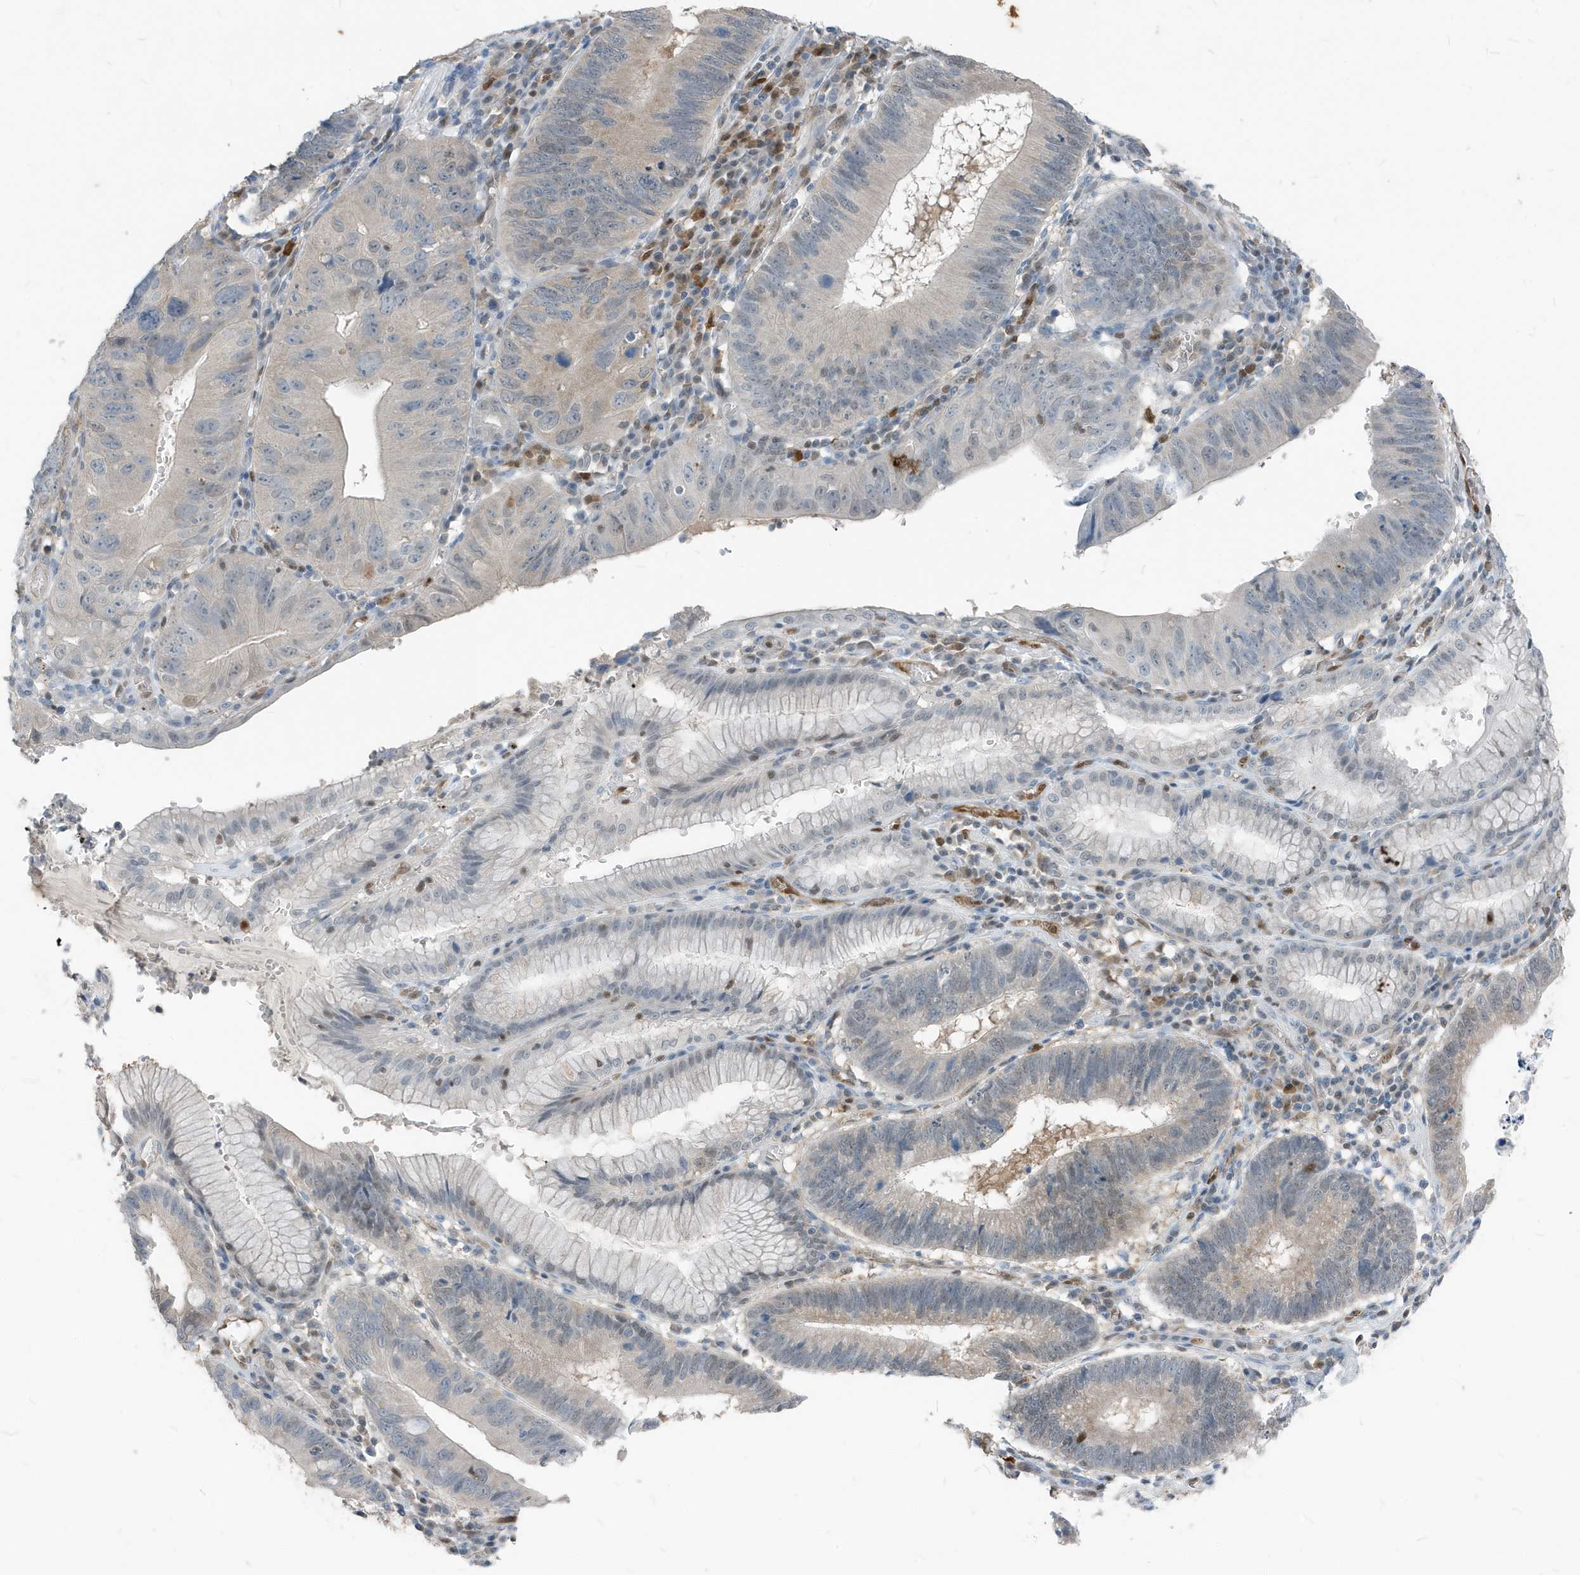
{"staining": {"intensity": "weak", "quantity": "25%-75%", "location": "nuclear"}, "tissue": "stomach cancer", "cell_type": "Tumor cells", "image_type": "cancer", "snomed": [{"axis": "morphology", "description": "Adenocarcinoma, NOS"}, {"axis": "topography", "description": "Stomach"}], "caption": "IHC of stomach cancer displays low levels of weak nuclear positivity in about 25%-75% of tumor cells. (Stains: DAB in brown, nuclei in blue, Microscopy: brightfield microscopy at high magnification).", "gene": "NCOA7", "patient": {"sex": "male", "age": 59}}